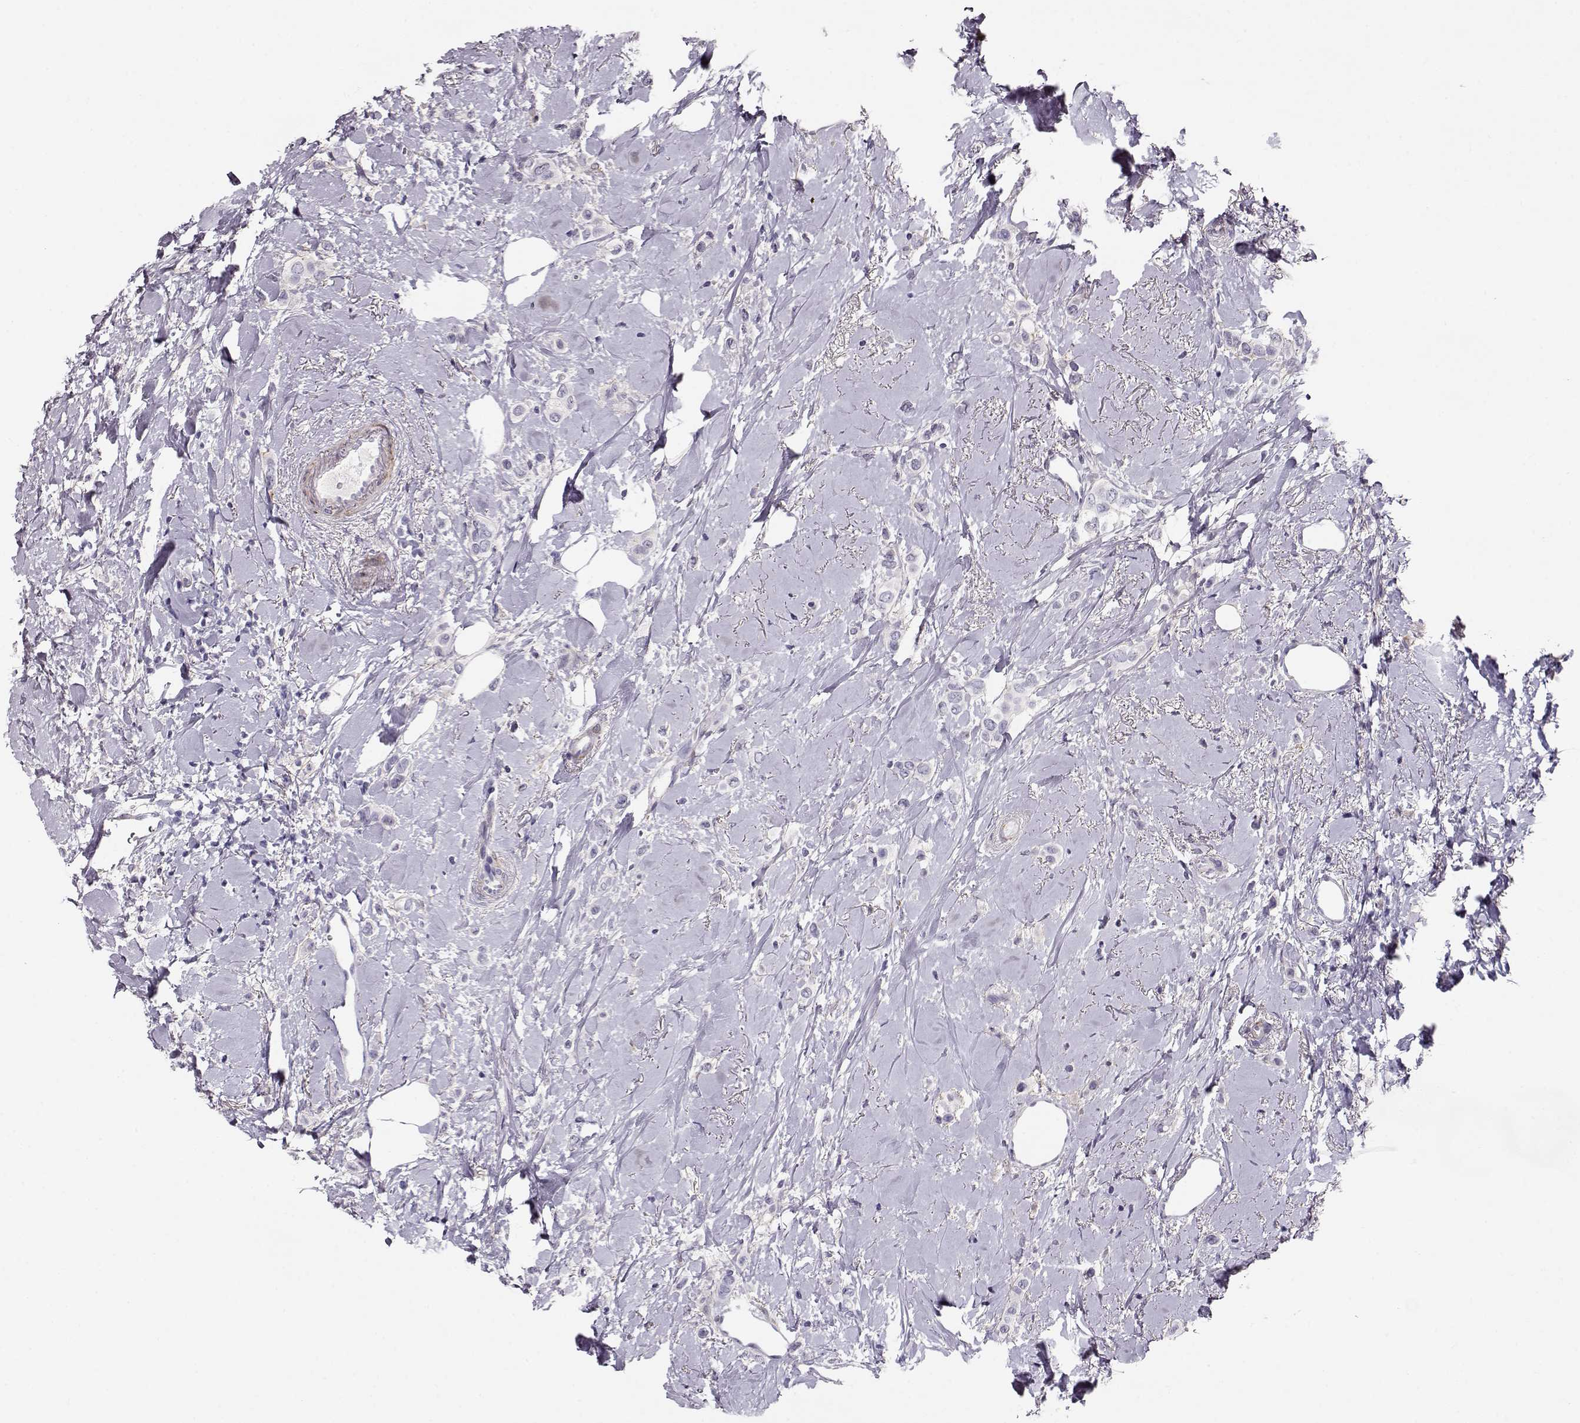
{"staining": {"intensity": "negative", "quantity": "none", "location": "none"}, "tissue": "breast cancer", "cell_type": "Tumor cells", "image_type": "cancer", "snomed": [{"axis": "morphology", "description": "Lobular carcinoma"}, {"axis": "topography", "description": "Breast"}], "caption": "DAB (3,3'-diaminobenzidine) immunohistochemical staining of breast lobular carcinoma displays no significant staining in tumor cells.", "gene": "RBM44", "patient": {"sex": "female", "age": 66}}